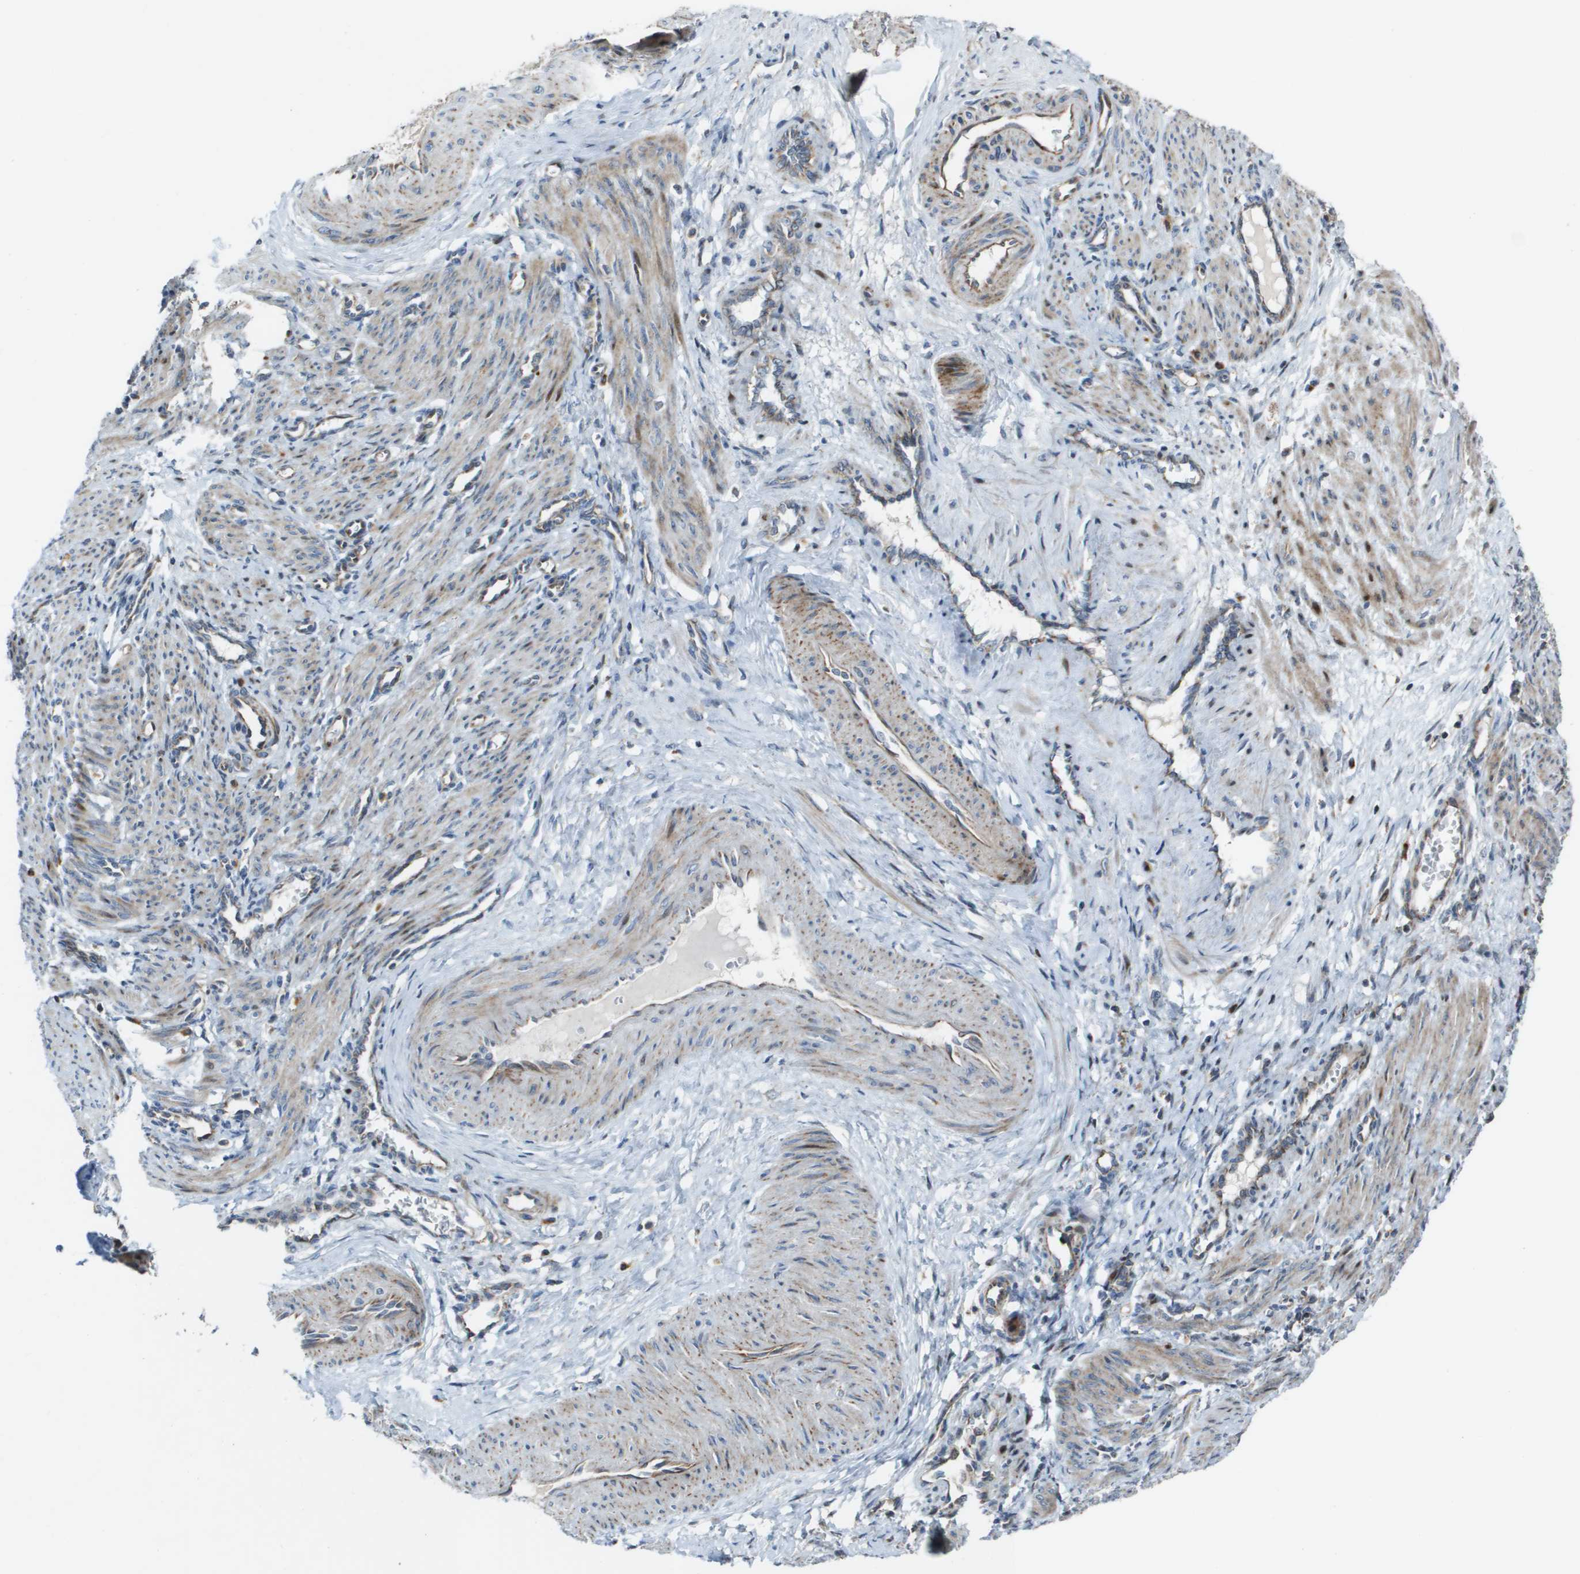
{"staining": {"intensity": "weak", "quantity": "25%-75%", "location": "cytoplasmic/membranous"}, "tissue": "smooth muscle", "cell_type": "Smooth muscle cells", "image_type": "normal", "snomed": [{"axis": "morphology", "description": "Normal tissue, NOS"}, {"axis": "topography", "description": "Endometrium"}], "caption": "DAB immunohistochemical staining of unremarkable human smooth muscle displays weak cytoplasmic/membranous protein staining in approximately 25%-75% of smooth muscle cells. (DAB (3,3'-diaminobenzidine) IHC with brightfield microscopy, high magnification).", "gene": "MGAT3", "patient": {"sex": "female", "age": 33}}